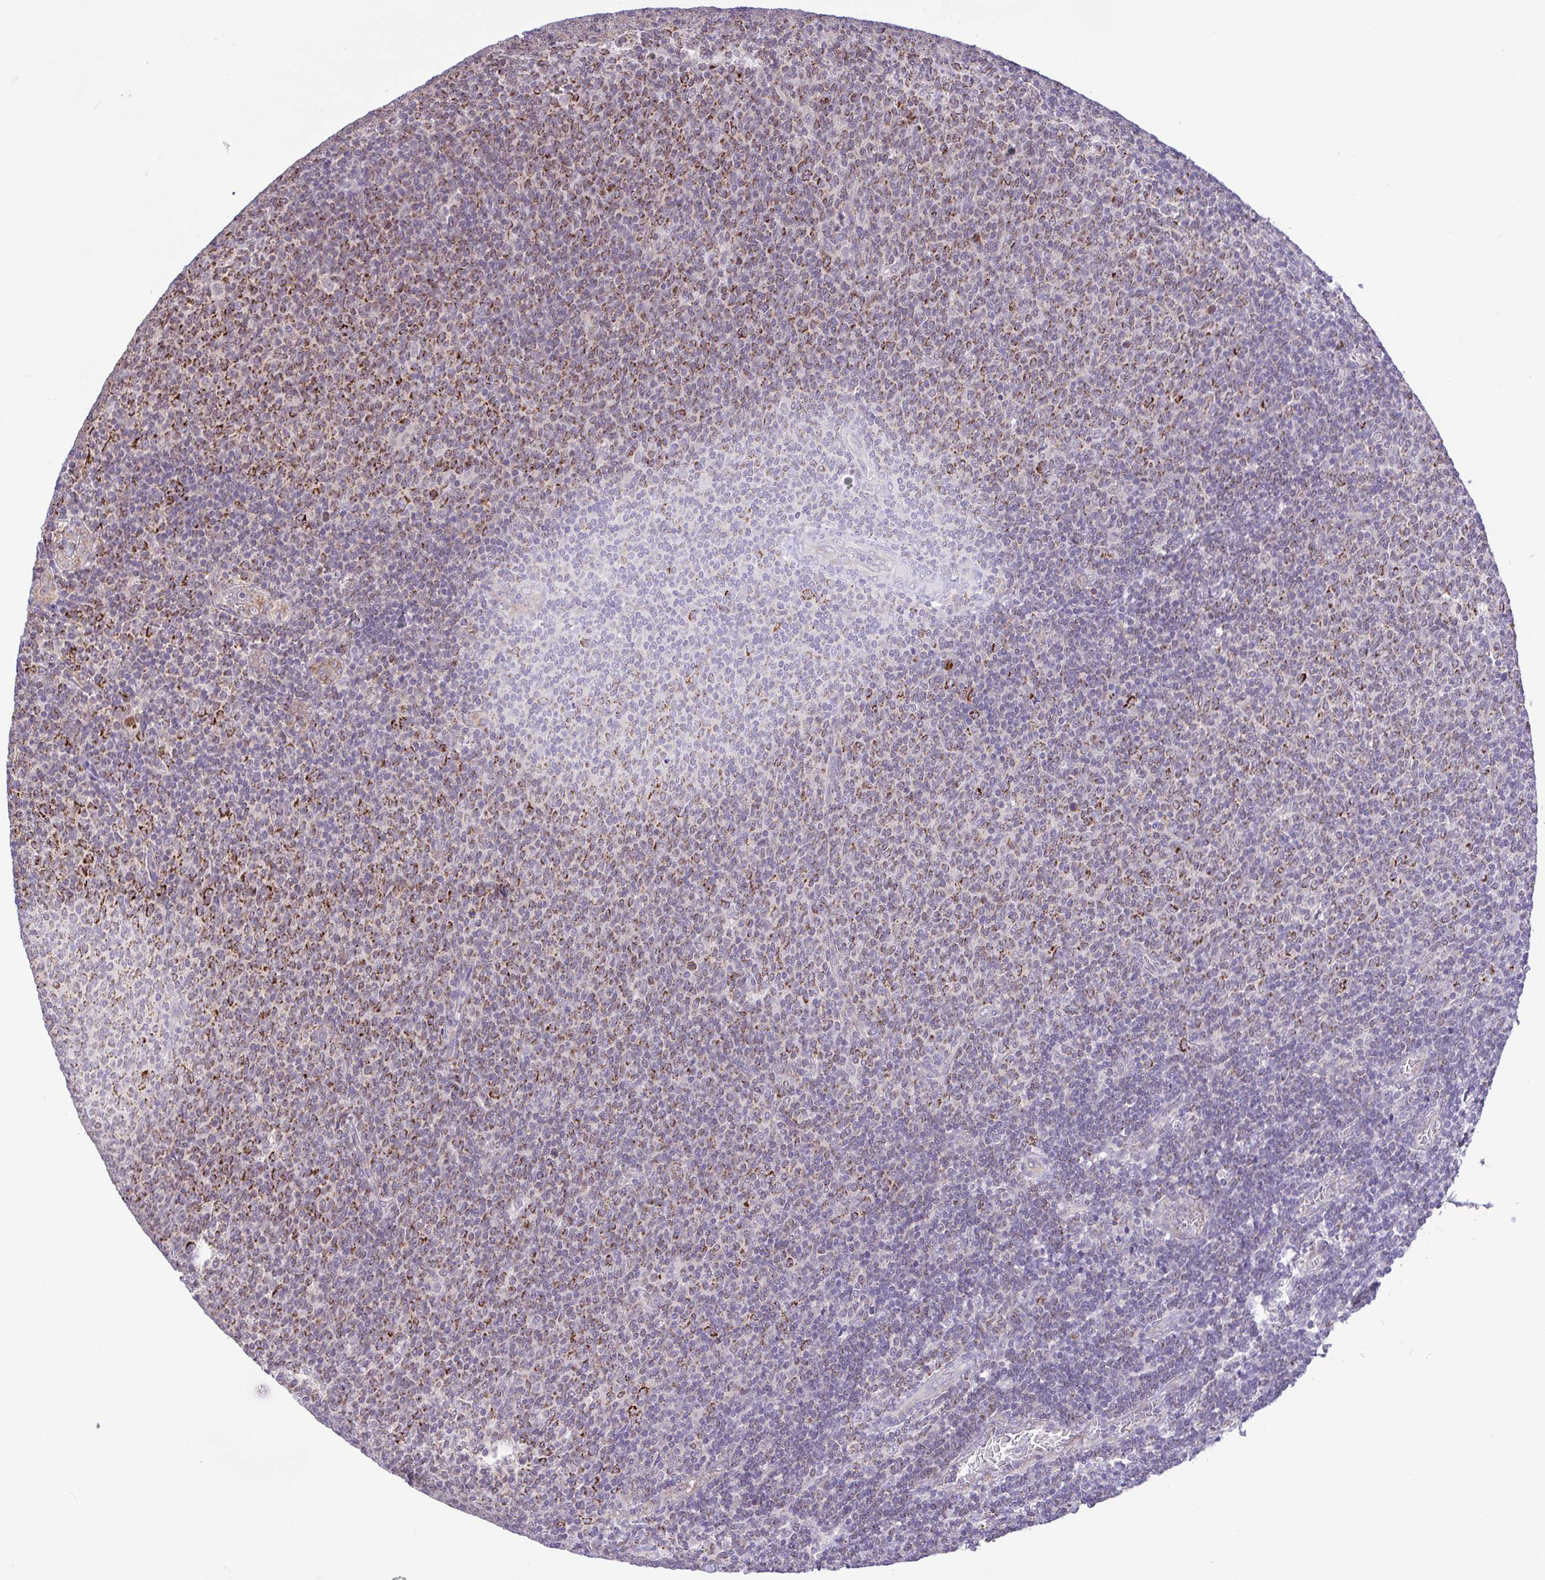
{"staining": {"intensity": "moderate", "quantity": "25%-75%", "location": "cytoplasmic/membranous"}, "tissue": "lymphoma", "cell_type": "Tumor cells", "image_type": "cancer", "snomed": [{"axis": "morphology", "description": "Malignant lymphoma, non-Hodgkin's type, Low grade"}, {"axis": "topography", "description": "Lymph node"}], "caption": "Human malignant lymphoma, non-Hodgkin's type (low-grade) stained for a protein (brown) displays moderate cytoplasmic/membranous positive expression in about 25%-75% of tumor cells.", "gene": "PYCR2", "patient": {"sex": "male", "age": 52}}